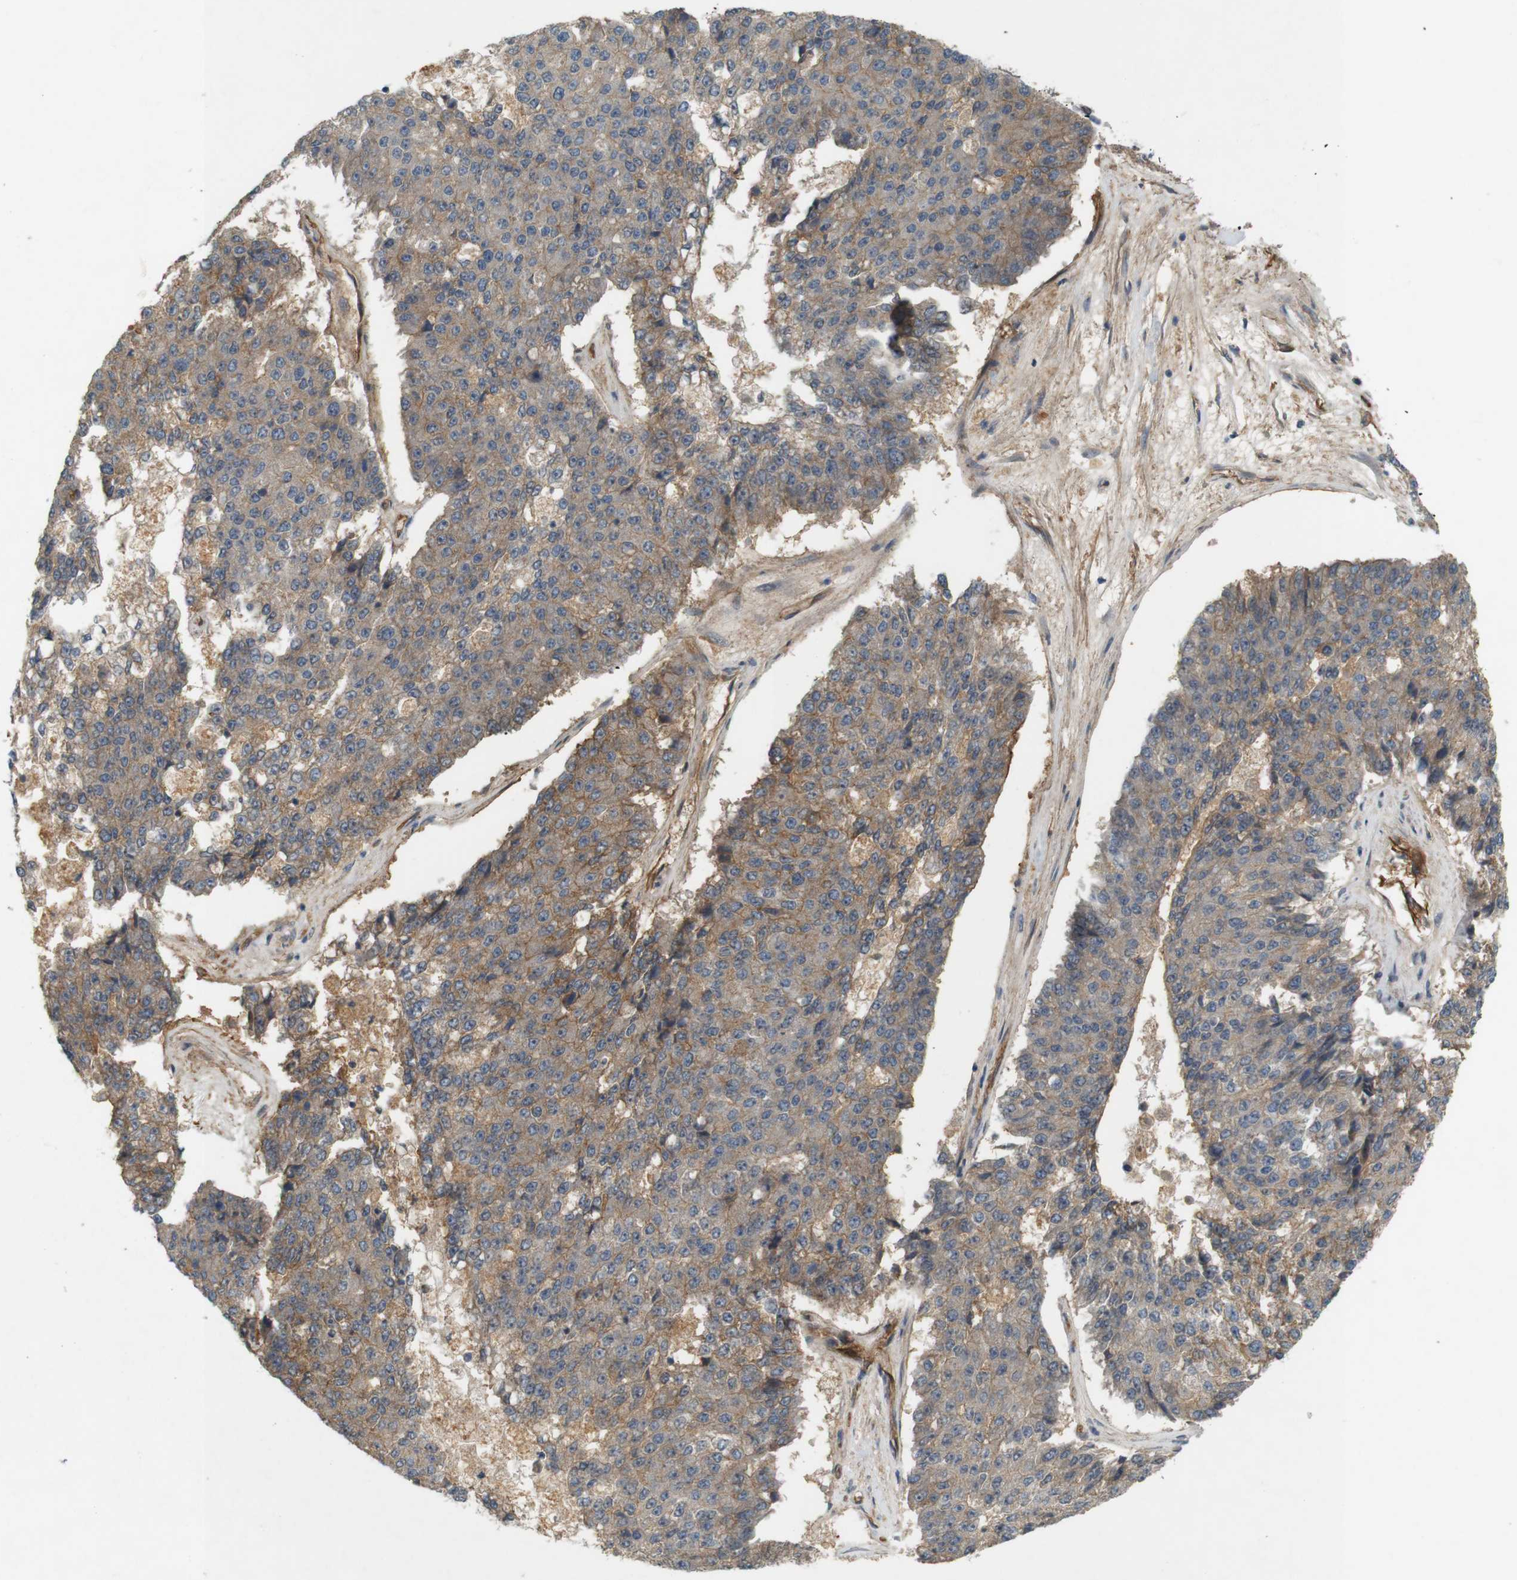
{"staining": {"intensity": "weak", "quantity": ">75%", "location": "cytoplasmic/membranous"}, "tissue": "pancreatic cancer", "cell_type": "Tumor cells", "image_type": "cancer", "snomed": [{"axis": "morphology", "description": "Adenocarcinoma, NOS"}, {"axis": "topography", "description": "Pancreas"}], "caption": "DAB immunohistochemical staining of pancreatic cancer (adenocarcinoma) shows weak cytoplasmic/membranous protein expression in about >75% of tumor cells.", "gene": "PVR", "patient": {"sex": "male", "age": 50}}